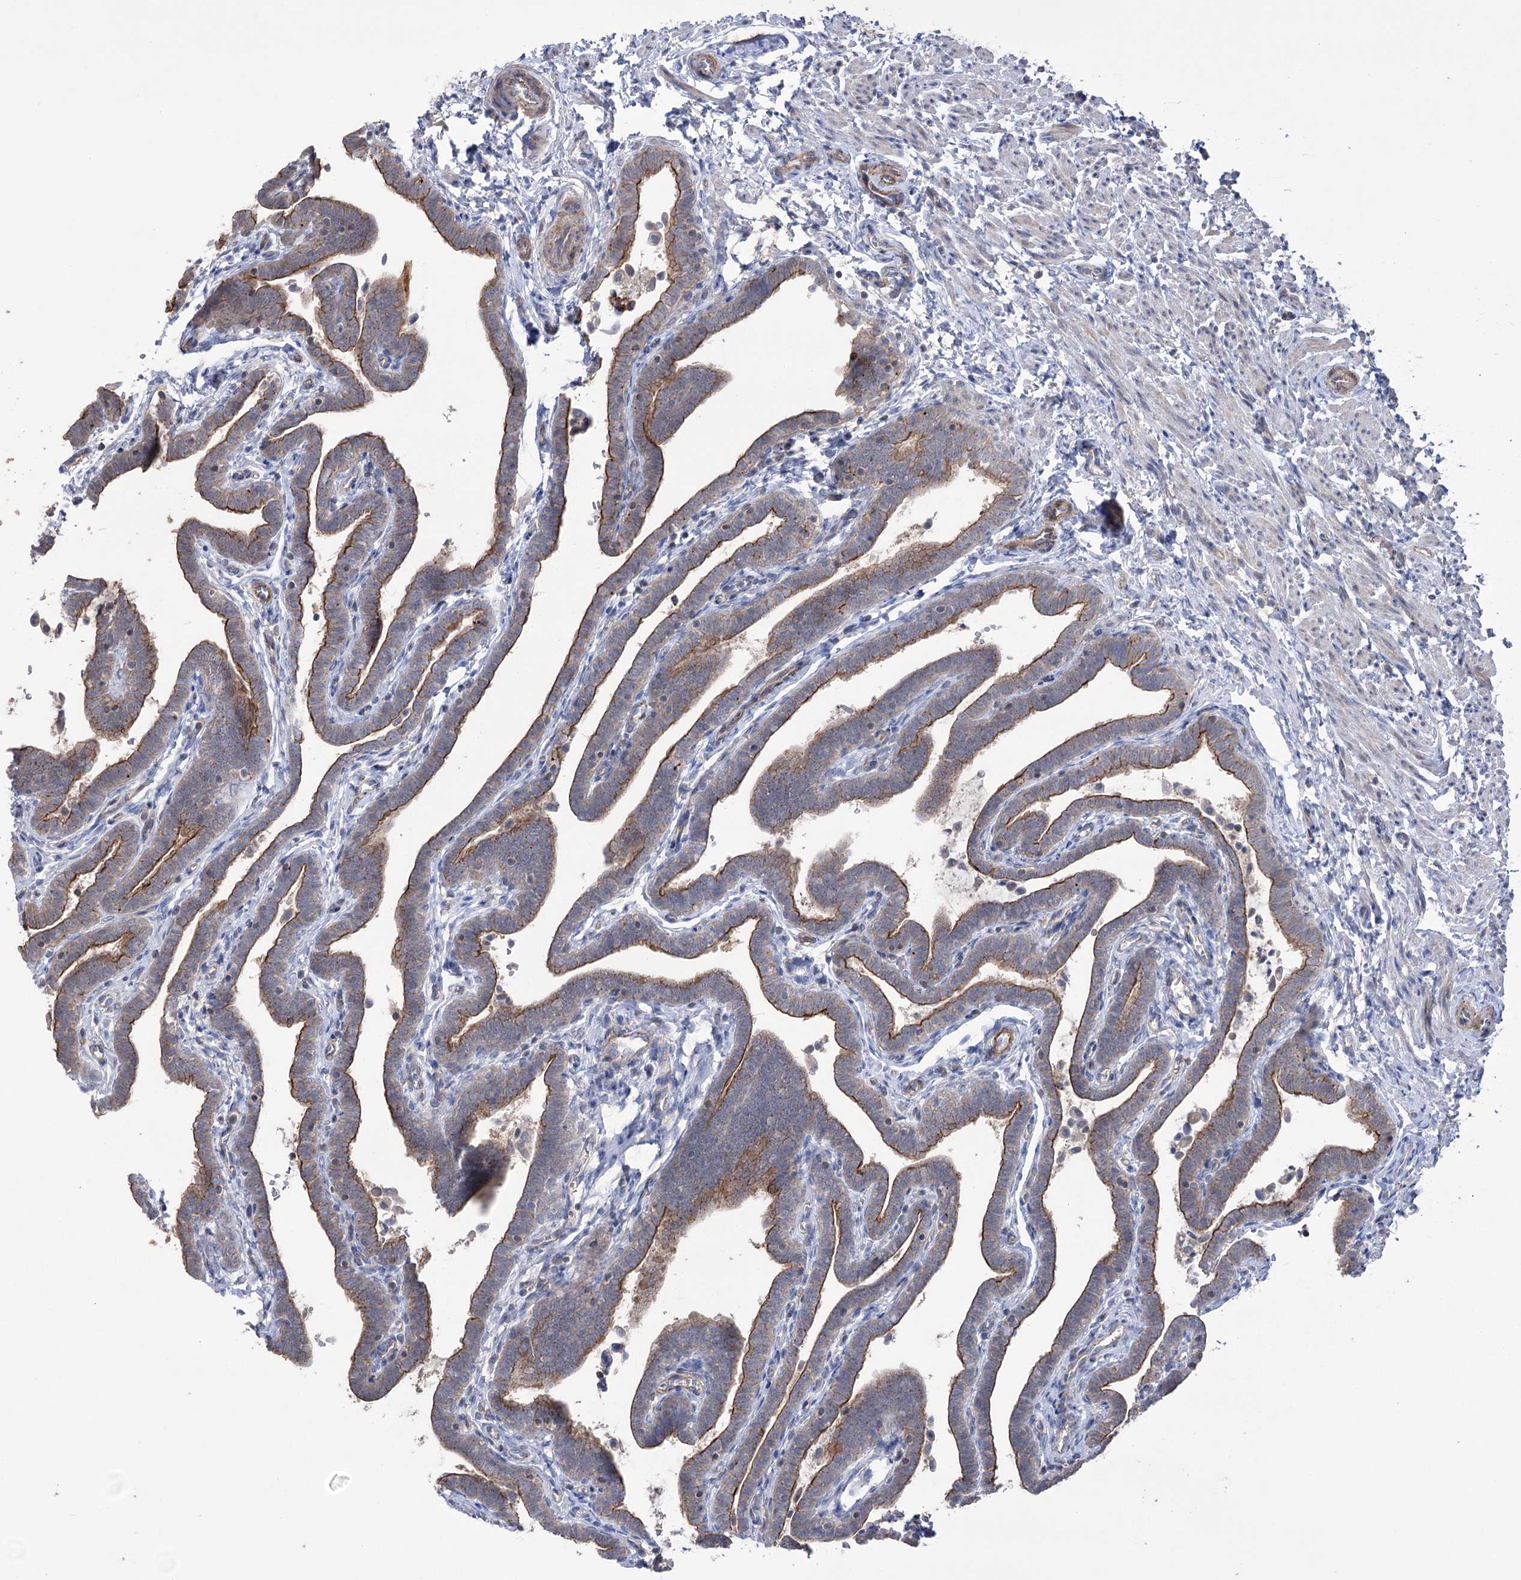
{"staining": {"intensity": "moderate", "quantity": "25%-75%", "location": "cytoplasmic/membranous"}, "tissue": "fallopian tube", "cell_type": "Glandular cells", "image_type": "normal", "snomed": [{"axis": "morphology", "description": "Normal tissue, NOS"}, {"axis": "topography", "description": "Fallopian tube"}], "caption": "Protein staining exhibits moderate cytoplasmic/membranous staining in about 25%-75% of glandular cells in unremarkable fallopian tube. The staining is performed using DAB (3,3'-diaminobenzidine) brown chromogen to label protein expression. The nuclei are counter-stained blue using hematoxylin.", "gene": "TRIM71", "patient": {"sex": "female", "age": 36}}